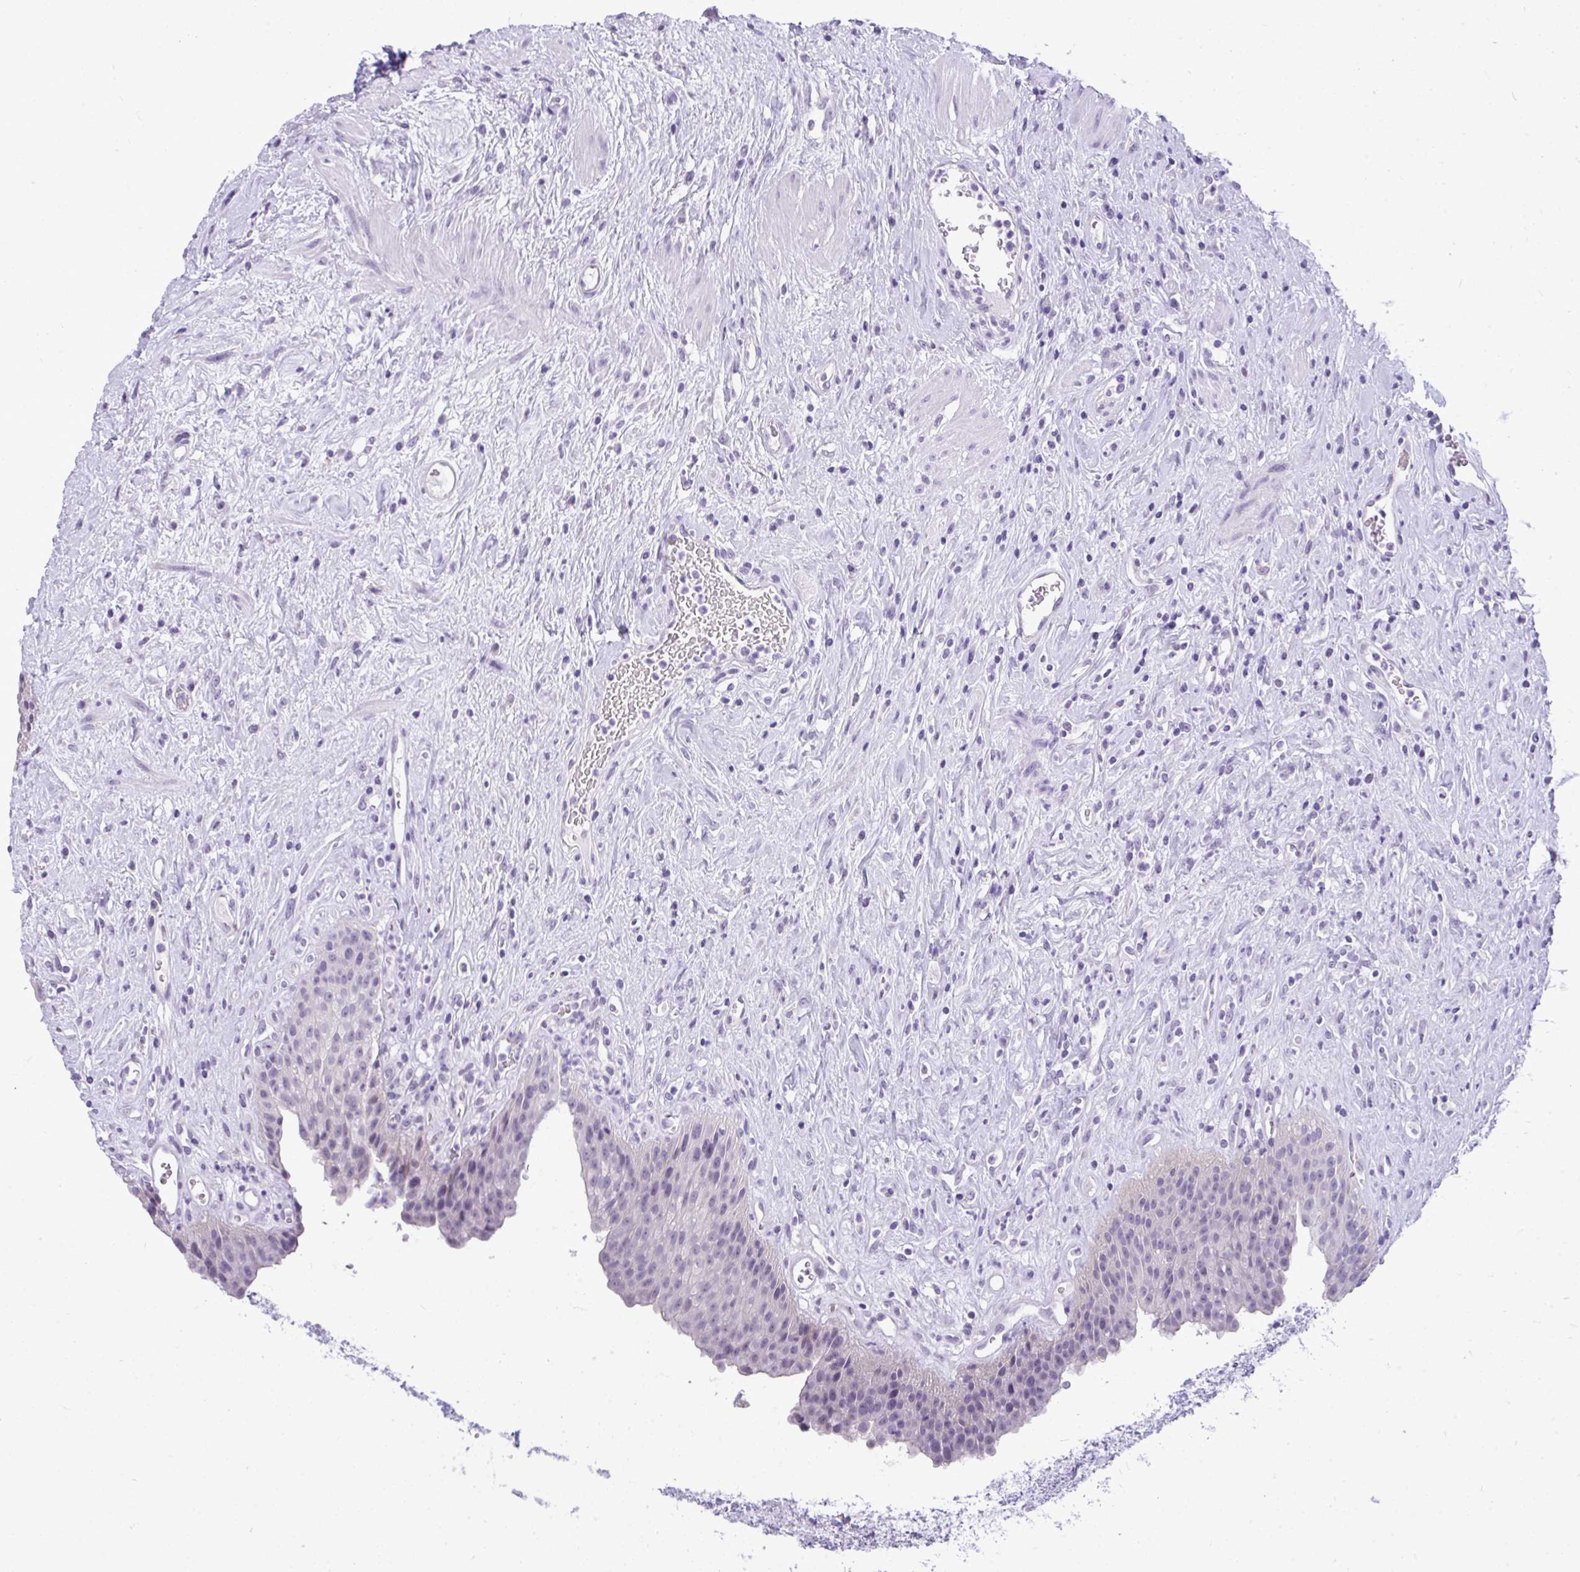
{"staining": {"intensity": "negative", "quantity": "none", "location": "none"}, "tissue": "urinary bladder", "cell_type": "Urothelial cells", "image_type": "normal", "snomed": [{"axis": "morphology", "description": "Normal tissue, NOS"}, {"axis": "topography", "description": "Urinary bladder"}], "caption": "This is a photomicrograph of immunohistochemistry staining of normal urinary bladder, which shows no expression in urothelial cells.", "gene": "PRM2", "patient": {"sex": "female", "age": 56}}